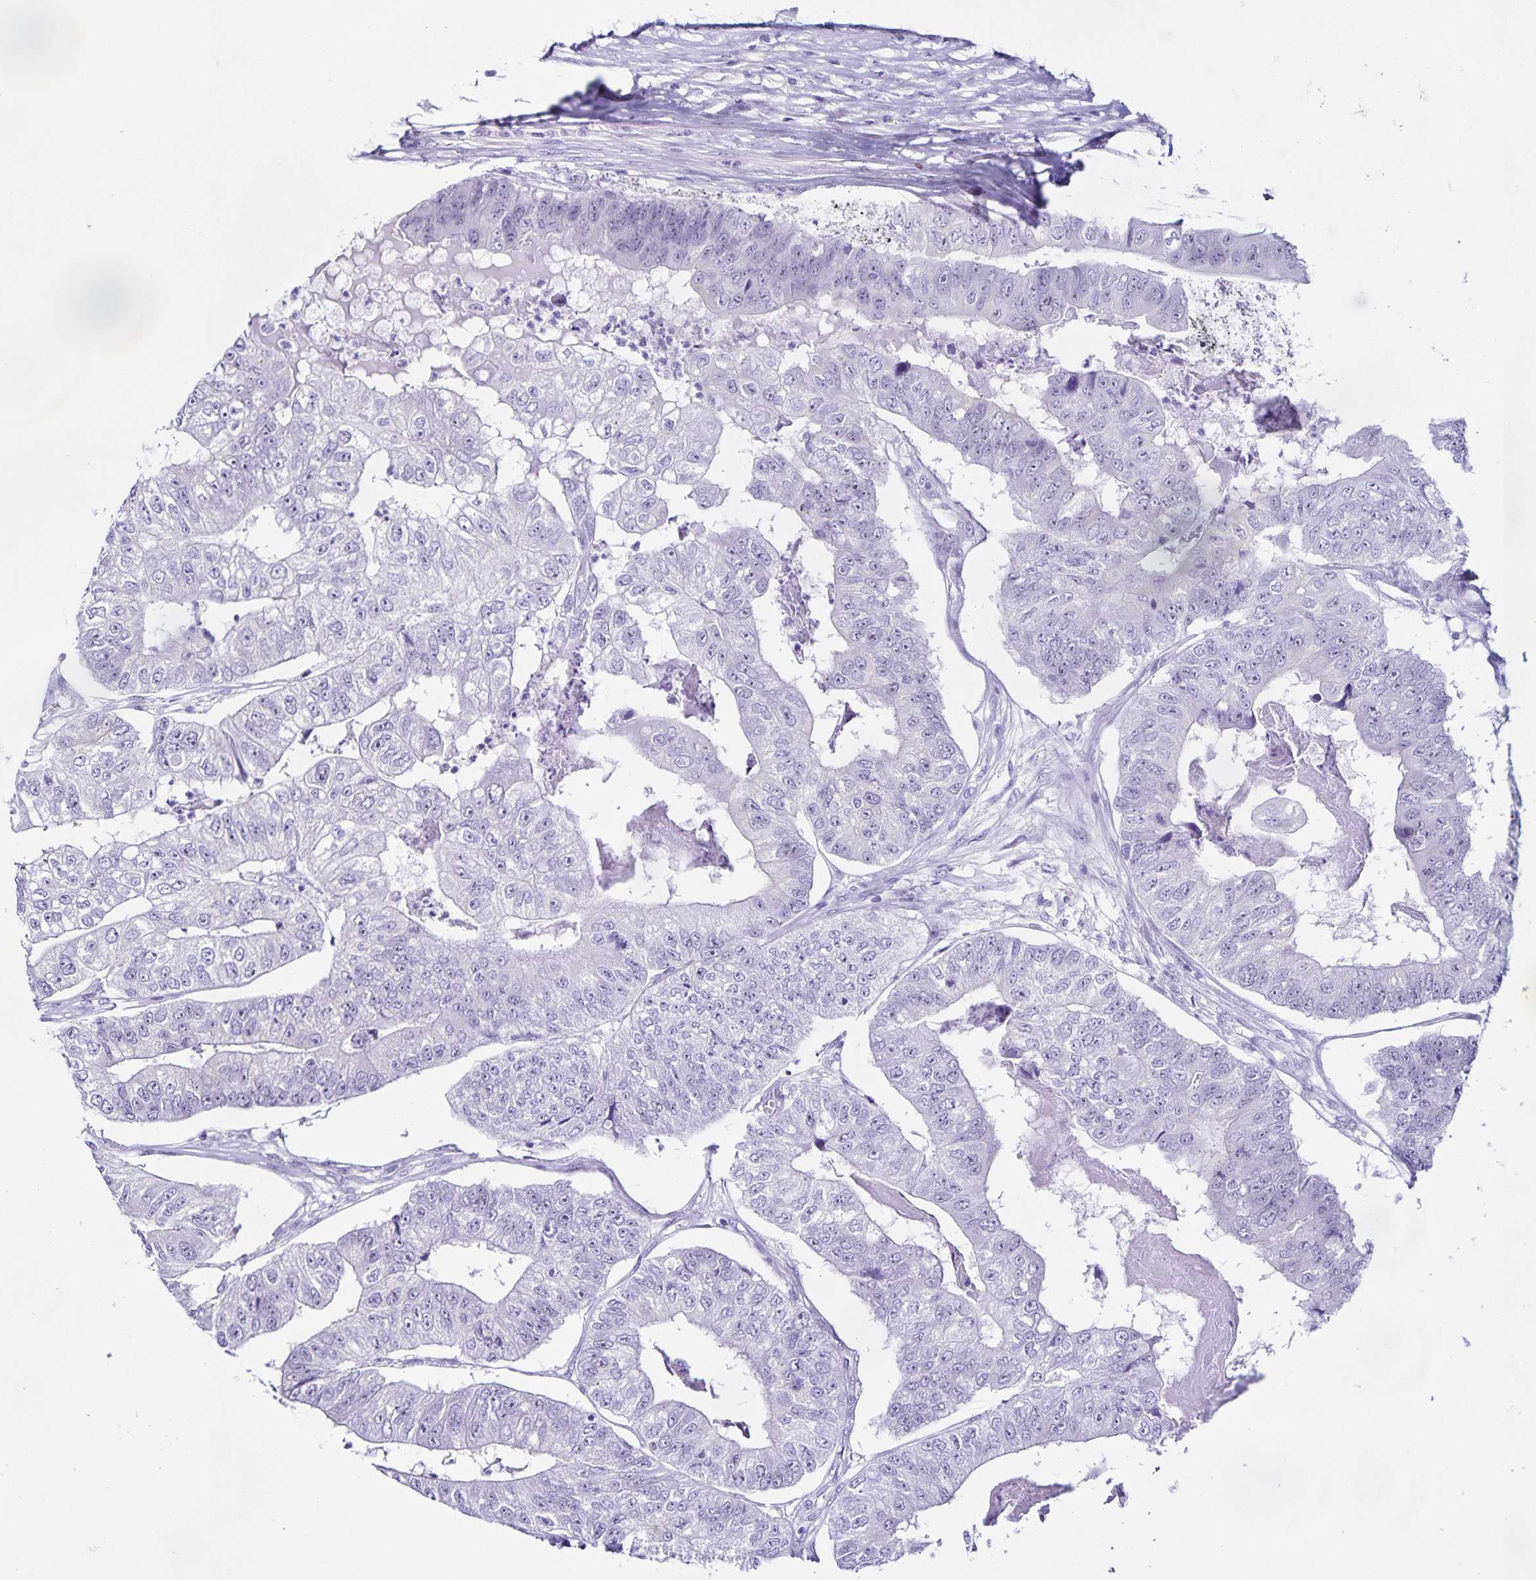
{"staining": {"intensity": "negative", "quantity": "none", "location": "none"}, "tissue": "colorectal cancer", "cell_type": "Tumor cells", "image_type": "cancer", "snomed": [{"axis": "morphology", "description": "Adenocarcinoma, NOS"}, {"axis": "topography", "description": "Colon"}], "caption": "The image displays no significant expression in tumor cells of colorectal cancer. Brightfield microscopy of immunohistochemistry (IHC) stained with DAB (3,3'-diaminobenzidine) (brown) and hematoxylin (blue), captured at high magnification.", "gene": "FAM170A", "patient": {"sex": "female", "age": 67}}